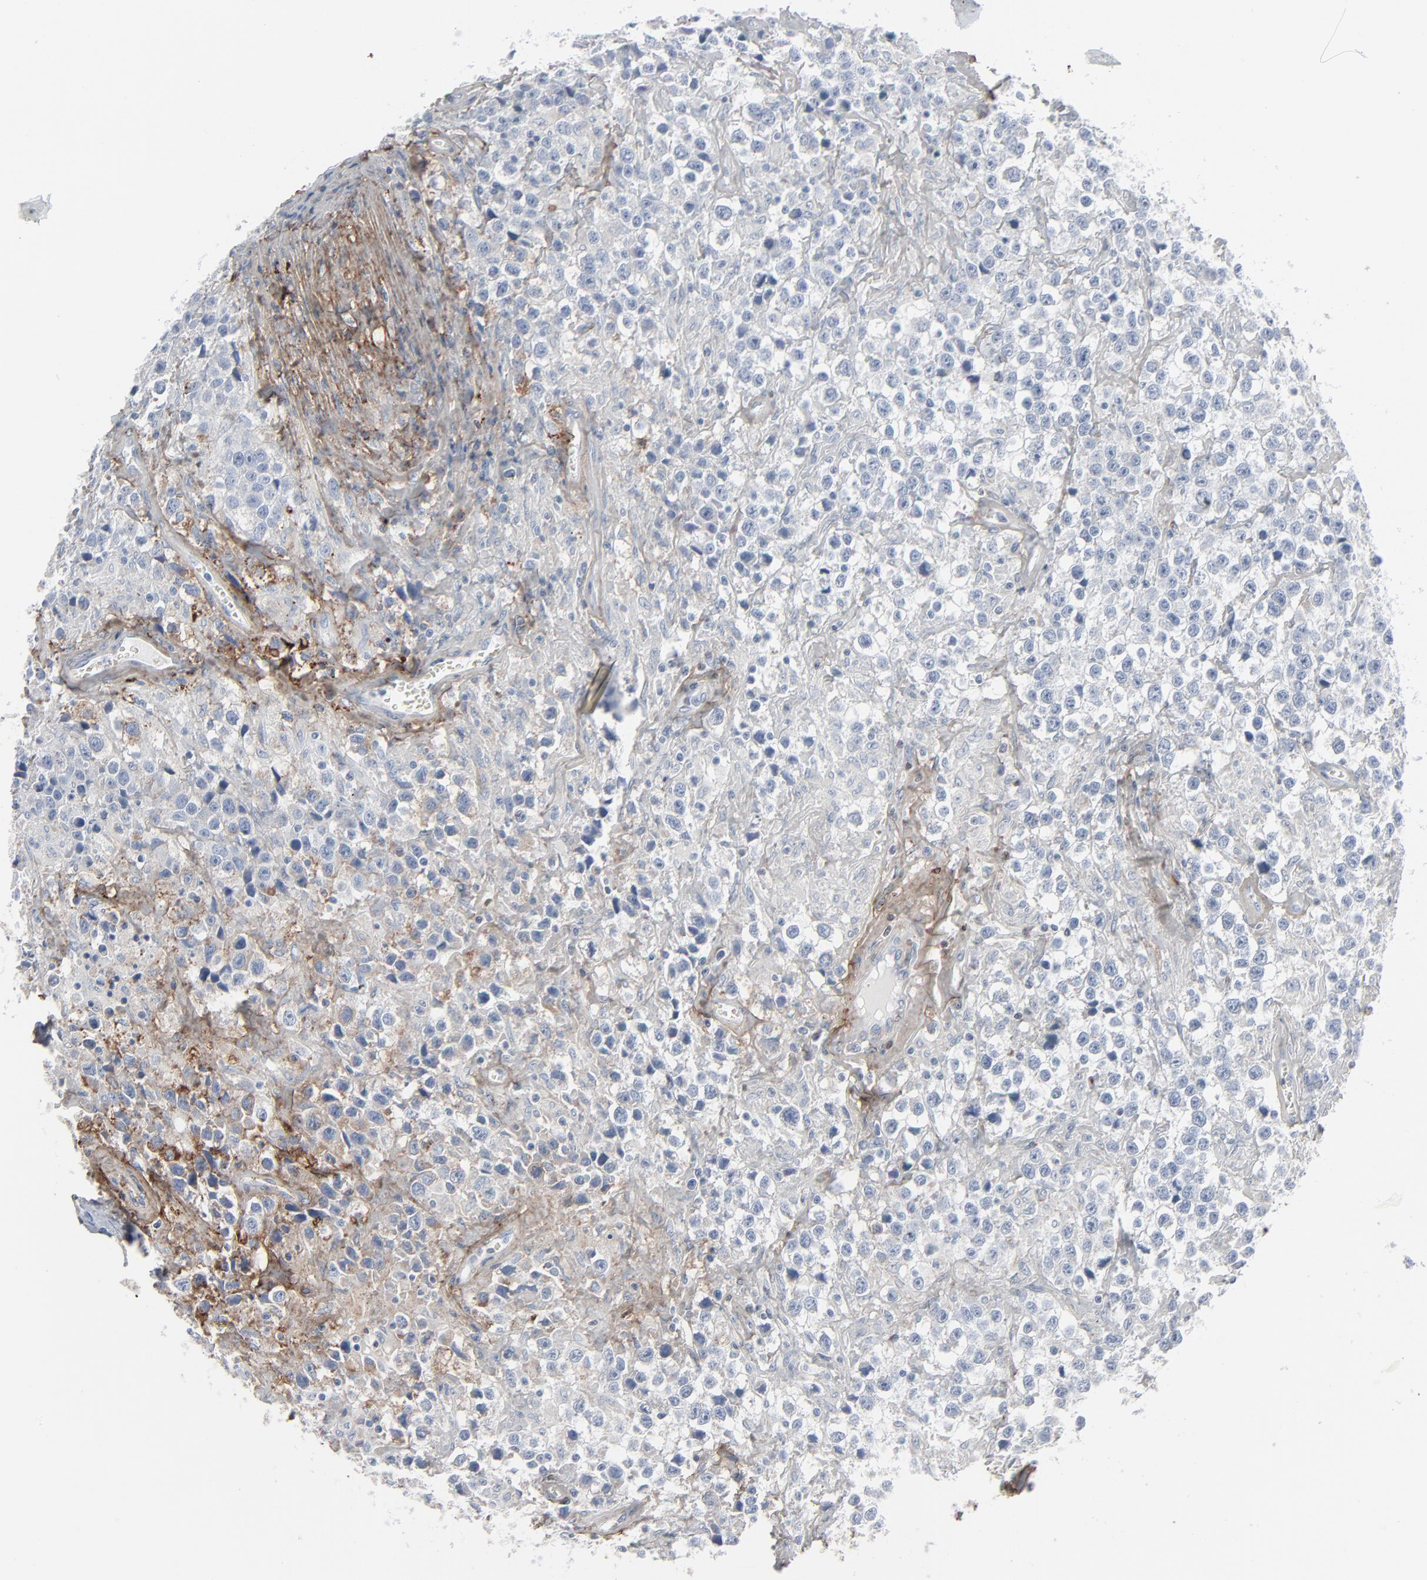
{"staining": {"intensity": "negative", "quantity": "none", "location": "none"}, "tissue": "testis cancer", "cell_type": "Tumor cells", "image_type": "cancer", "snomed": [{"axis": "morphology", "description": "Seminoma, NOS"}, {"axis": "topography", "description": "Testis"}], "caption": "Immunohistochemistry of testis cancer (seminoma) demonstrates no positivity in tumor cells. (Stains: DAB IHC with hematoxylin counter stain, Microscopy: brightfield microscopy at high magnification).", "gene": "BGN", "patient": {"sex": "male", "age": 43}}